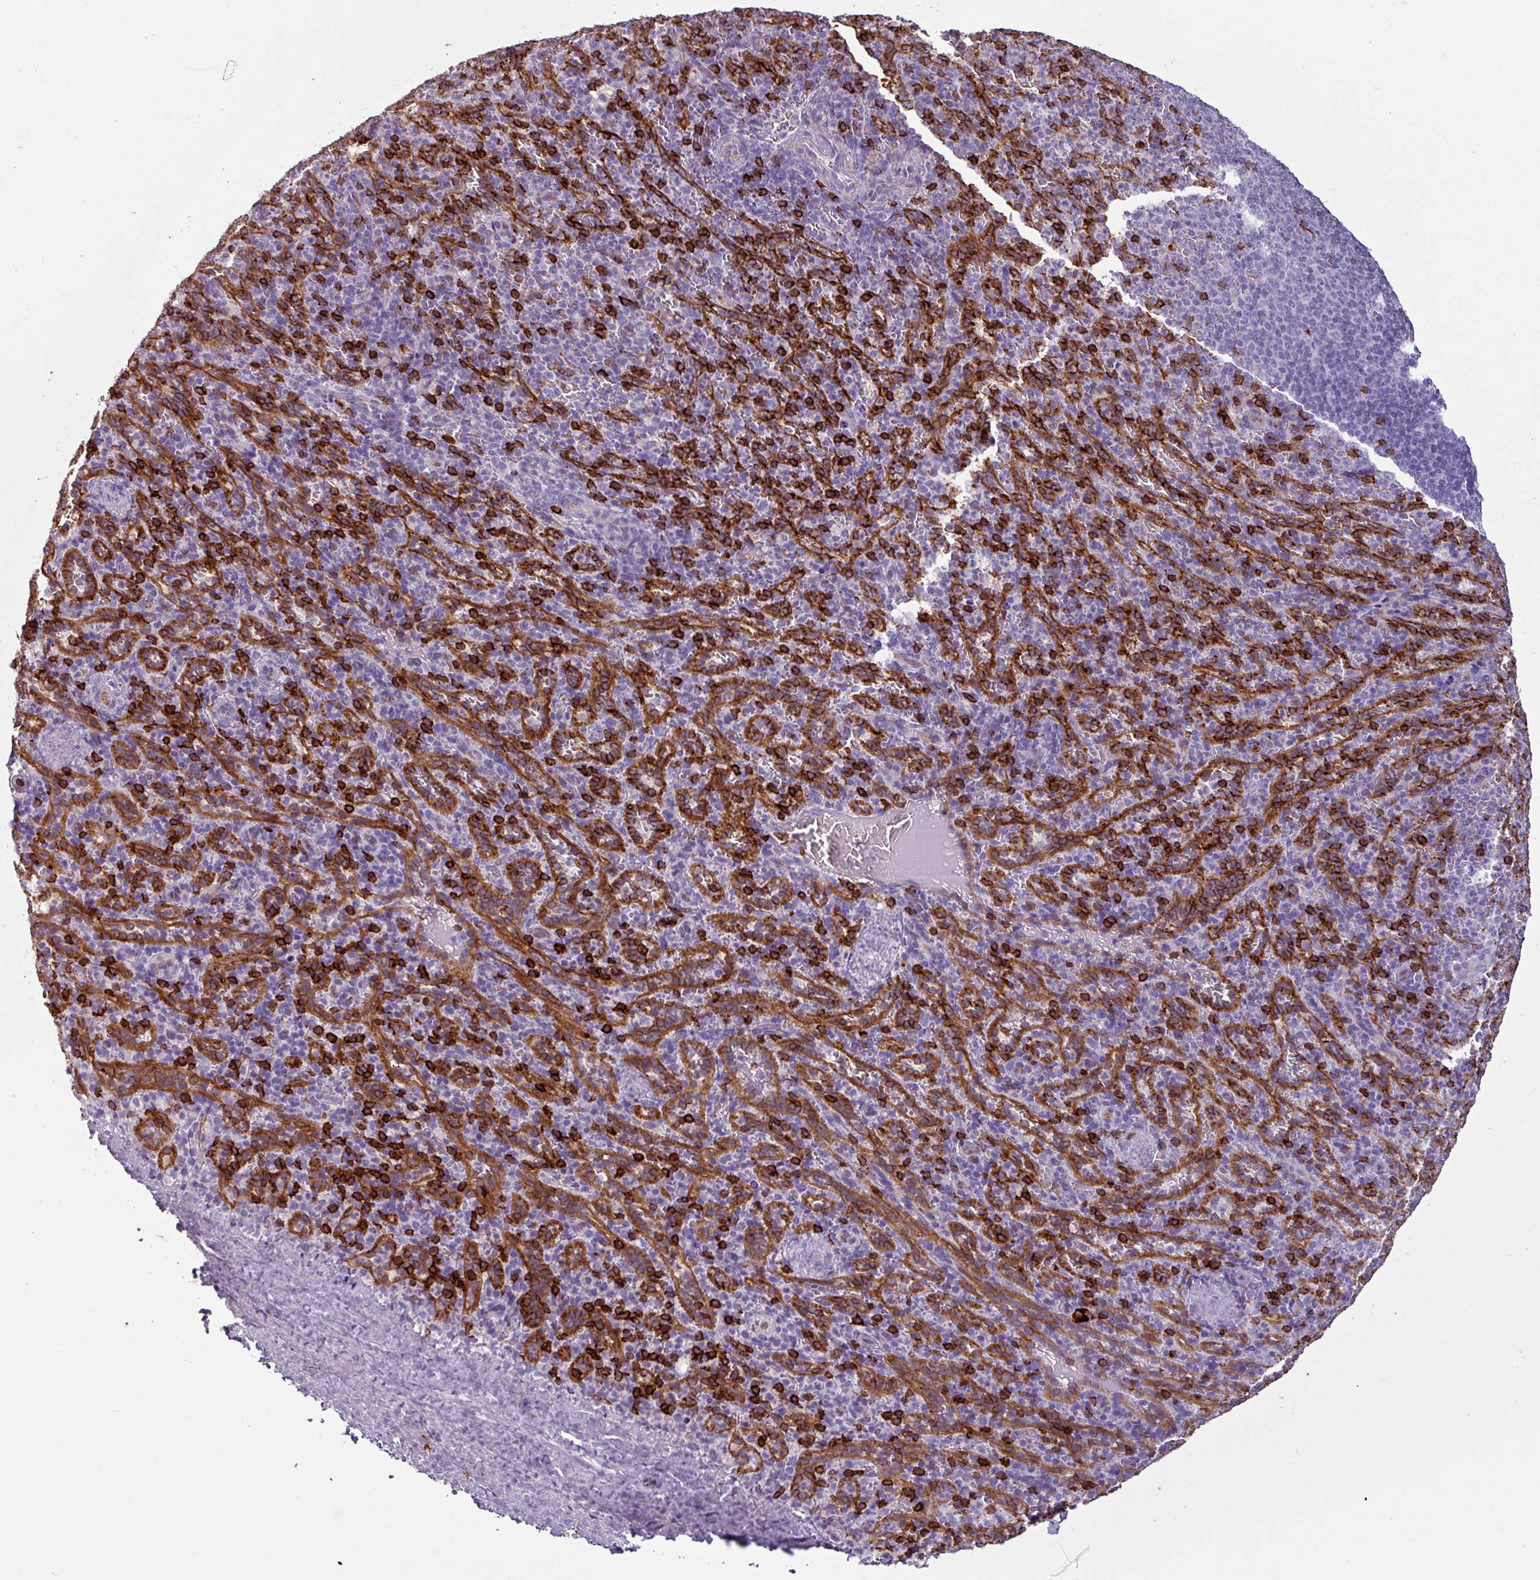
{"staining": {"intensity": "strong", "quantity": "<25%", "location": "cytoplasmic/membranous"}, "tissue": "spleen", "cell_type": "Cells in red pulp", "image_type": "normal", "snomed": [{"axis": "morphology", "description": "Normal tissue, NOS"}, {"axis": "topography", "description": "Spleen"}], "caption": "This image exhibits immunohistochemistry staining of unremarkable human spleen, with medium strong cytoplasmic/membranous staining in approximately <25% of cells in red pulp.", "gene": "CD8A", "patient": {"sex": "female", "age": 21}}